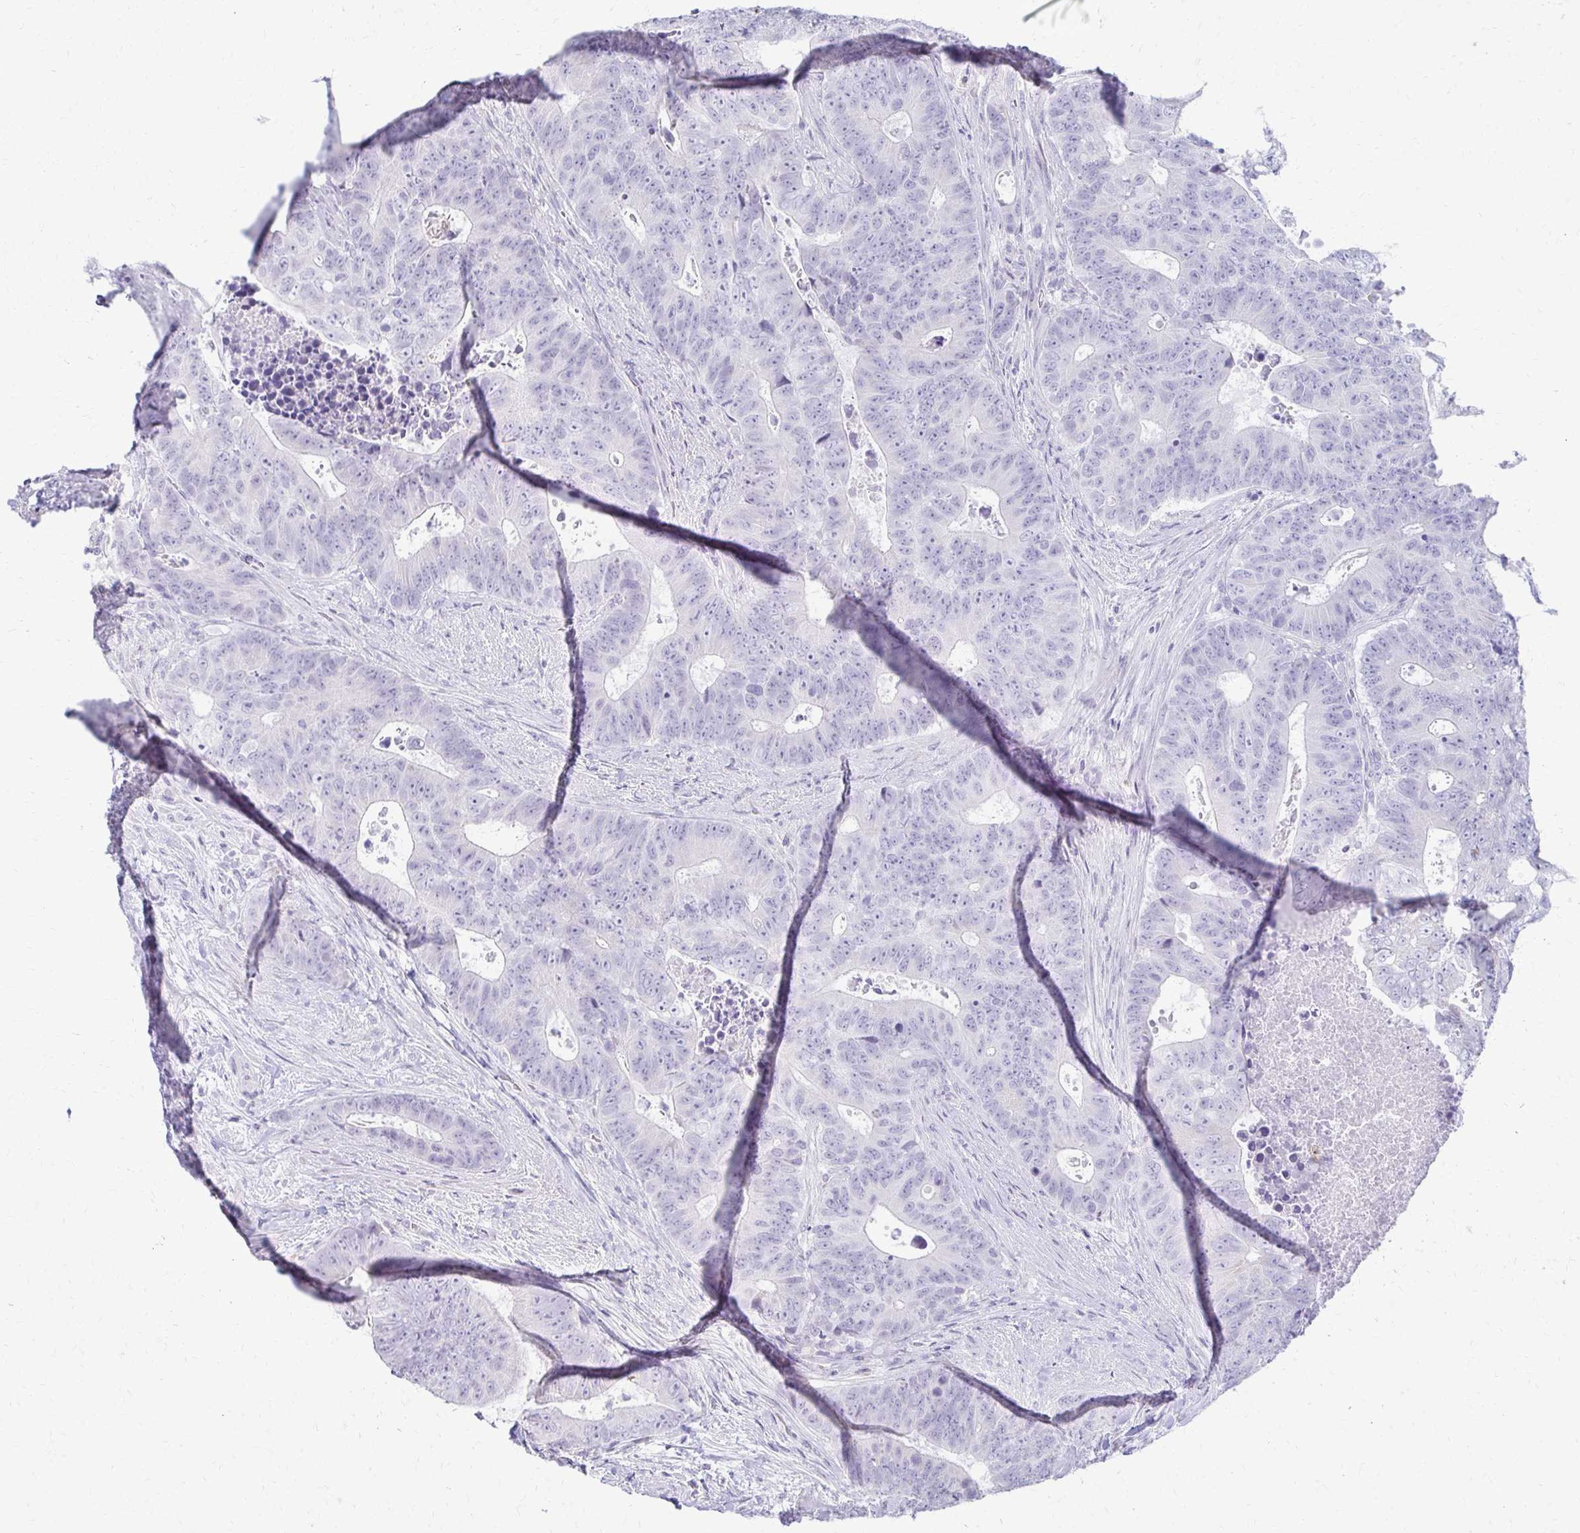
{"staining": {"intensity": "negative", "quantity": "none", "location": "none"}, "tissue": "colorectal cancer", "cell_type": "Tumor cells", "image_type": "cancer", "snomed": [{"axis": "morphology", "description": "Adenocarcinoma, NOS"}, {"axis": "topography", "description": "Colon"}], "caption": "Photomicrograph shows no significant protein positivity in tumor cells of colorectal cancer.", "gene": "FCGR2B", "patient": {"sex": "female", "age": 48}}